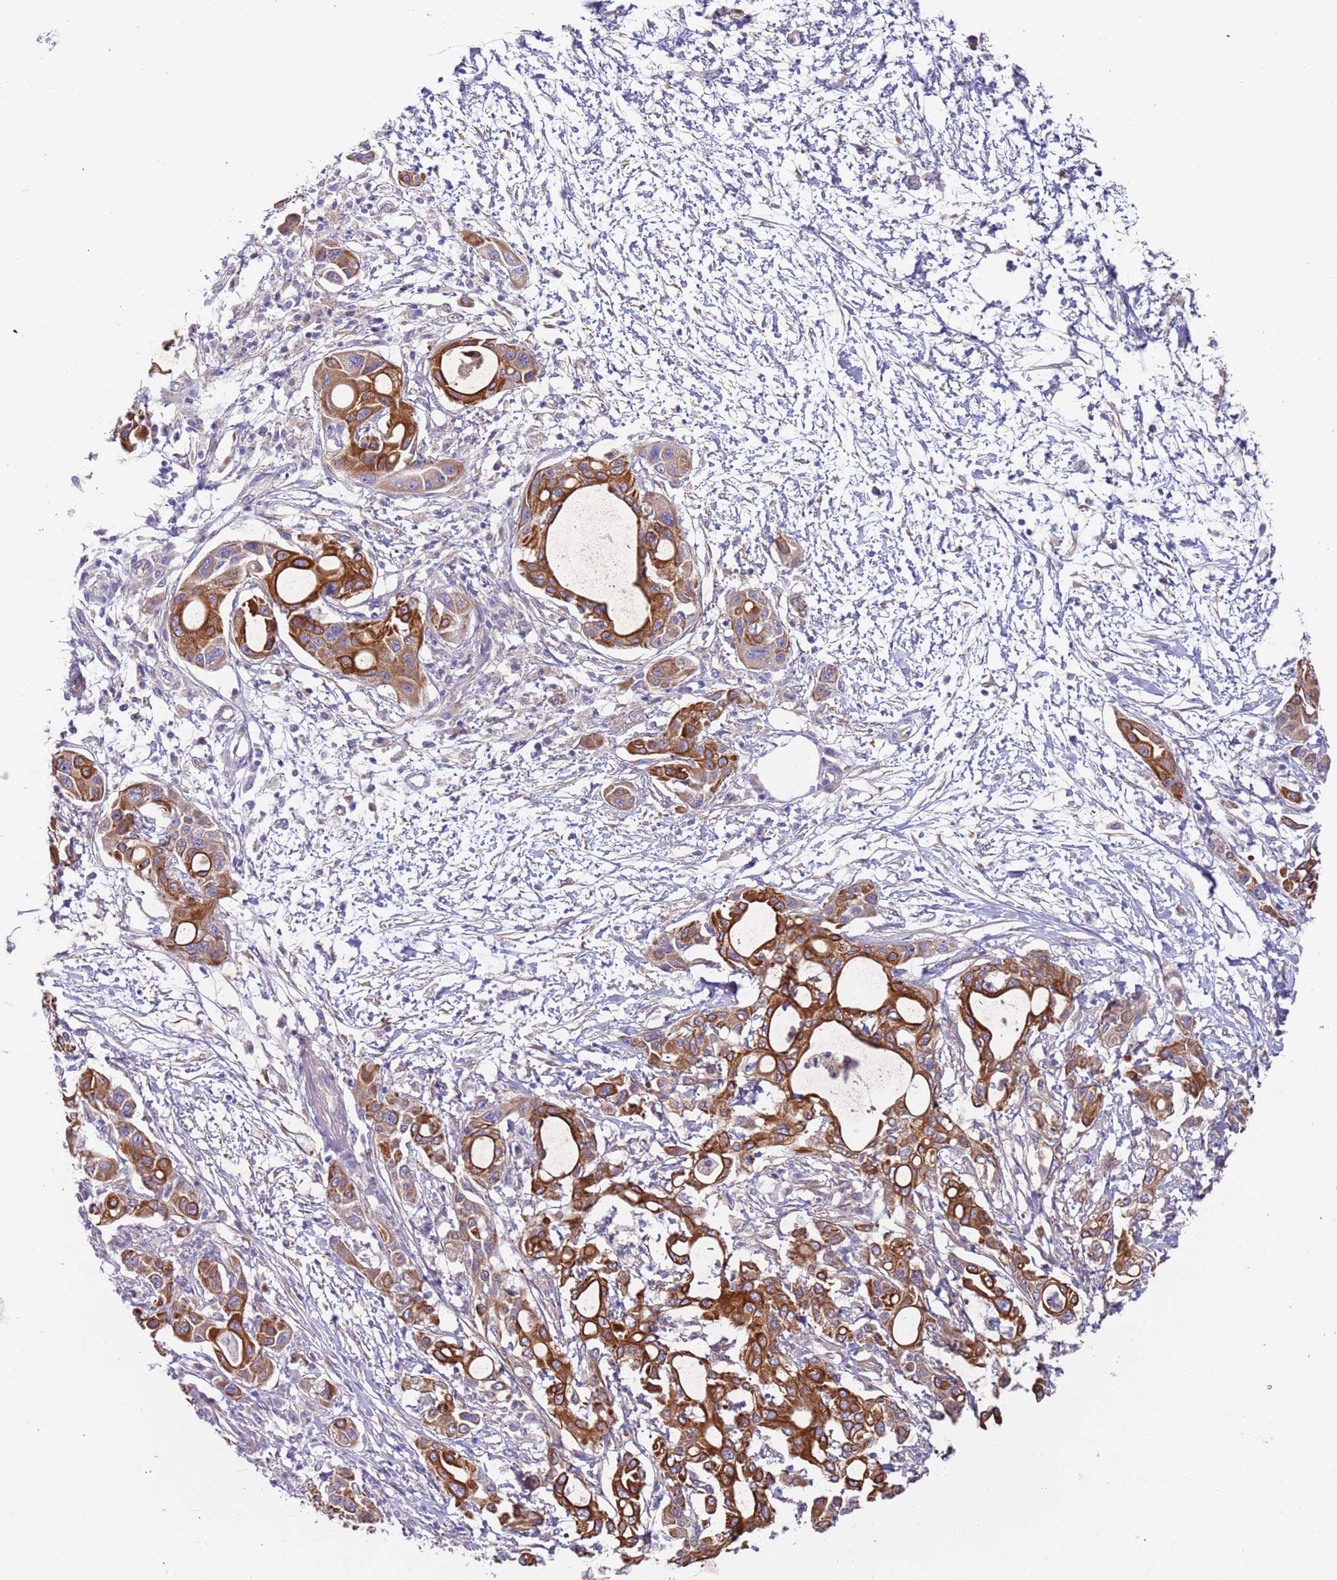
{"staining": {"intensity": "strong", "quantity": ">75%", "location": "cytoplasmic/membranous"}, "tissue": "pancreatic cancer", "cell_type": "Tumor cells", "image_type": "cancer", "snomed": [{"axis": "morphology", "description": "Adenocarcinoma, NOS"}, {"axis": "topography", "description": "Pancreas"}], "caption": "Pancreatic cancer stained with a protein marker displays strong staining in tumor cells.", "gene": "LAMB4", "patient": {"sex": "male", "age": 68}}